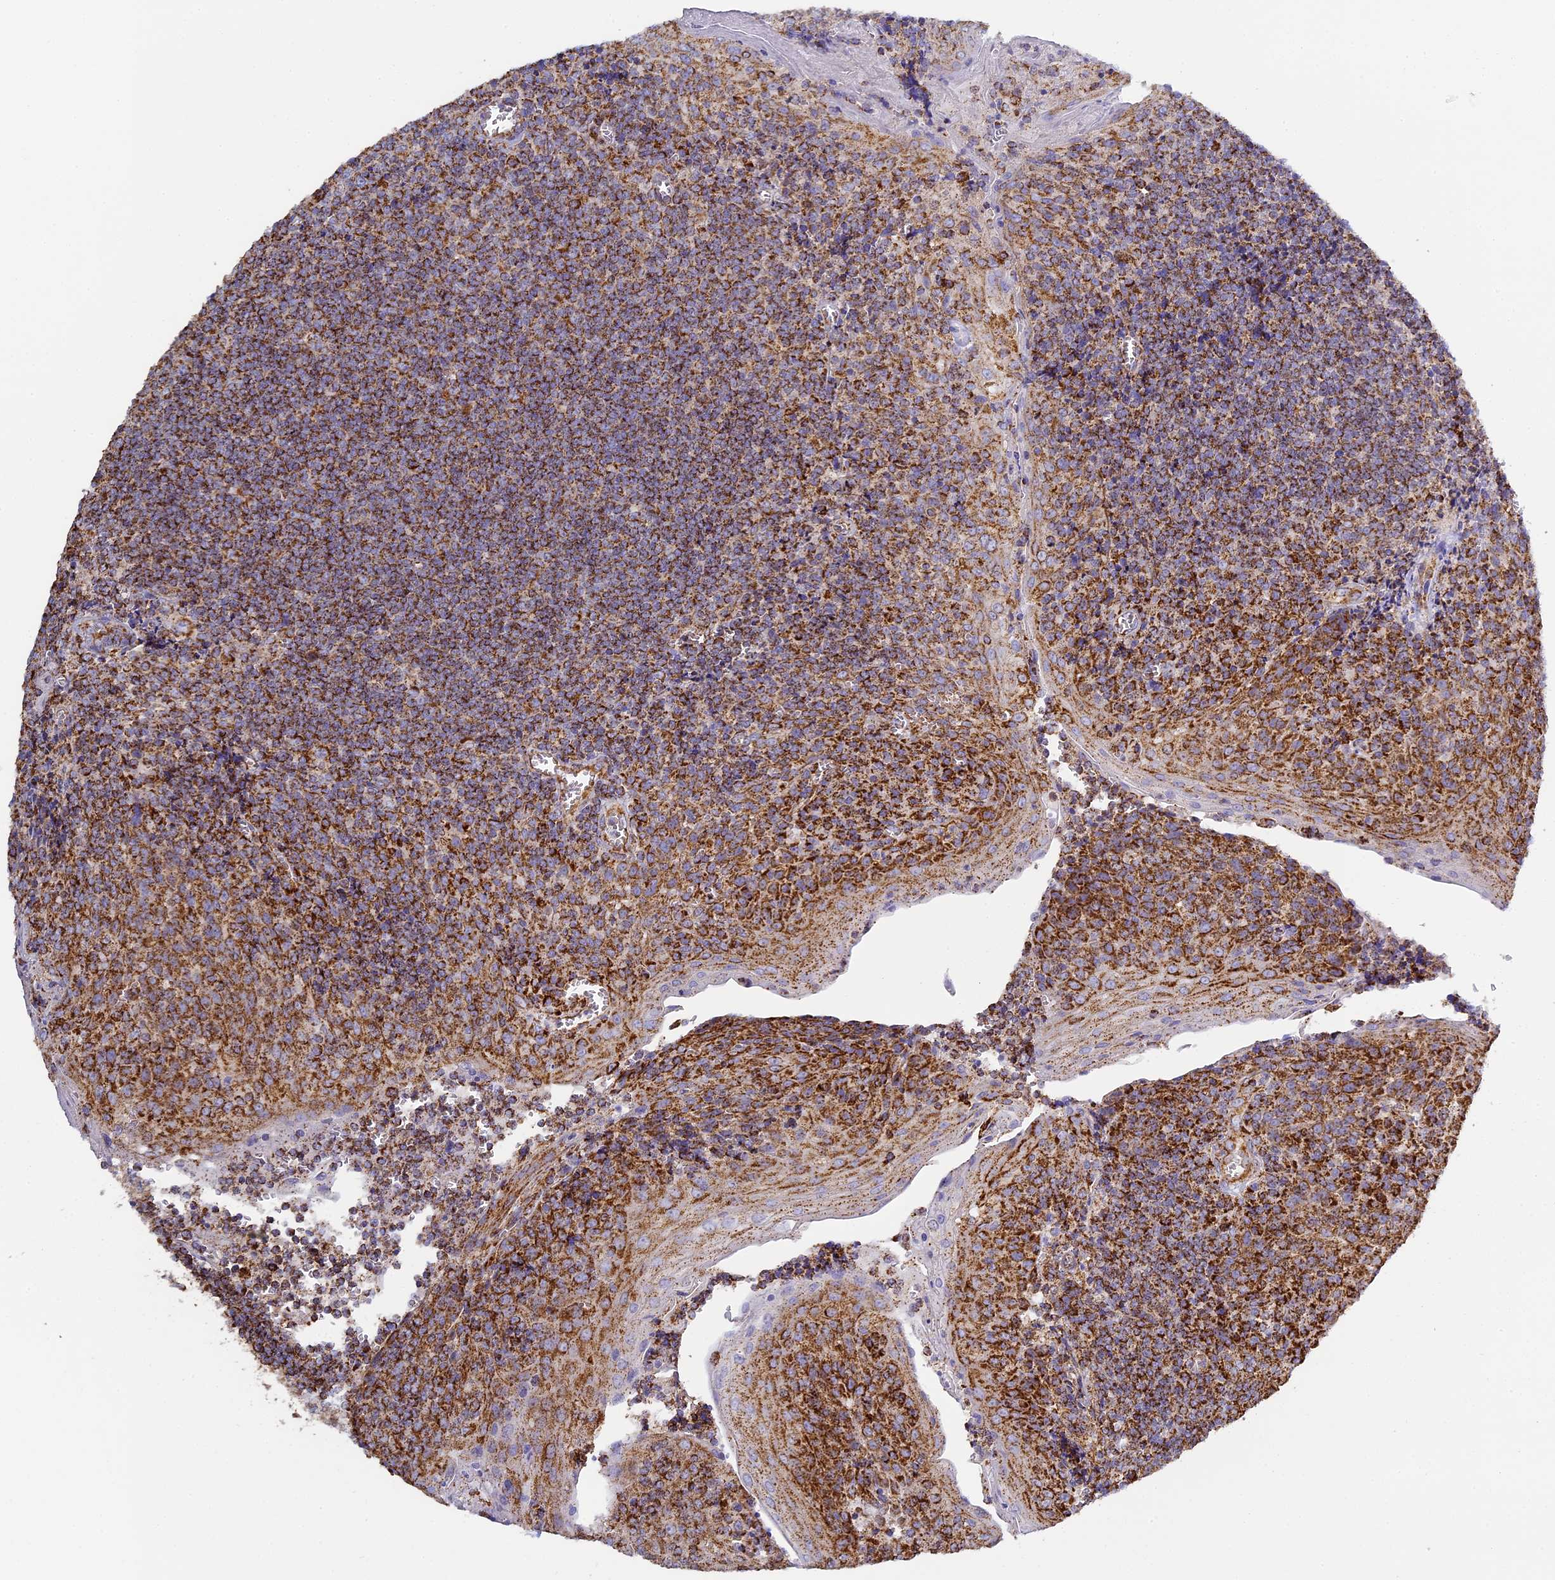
{"staining": {"intensity": "strong", "quantity": ">75%", "location": "cytoplasmic/membranous"}, "tissue": "tonsil", "cell_type": "Germinal center cells", "image_type": "normal", "snomed": [{"axis": "morphology", "description": "Normal tissue, NOS"}, {"axis": "topography", "description": "Tonsil"}], "caption": "IHC micrograph of unremarkable human tonsil stained for a protein (brown), which displays high levels of strong cytoplasmic/membranous positivity in about >75% of germinal center cells.", "gene": "STK17A", "patient": {"sex": "male", "age": 27}}